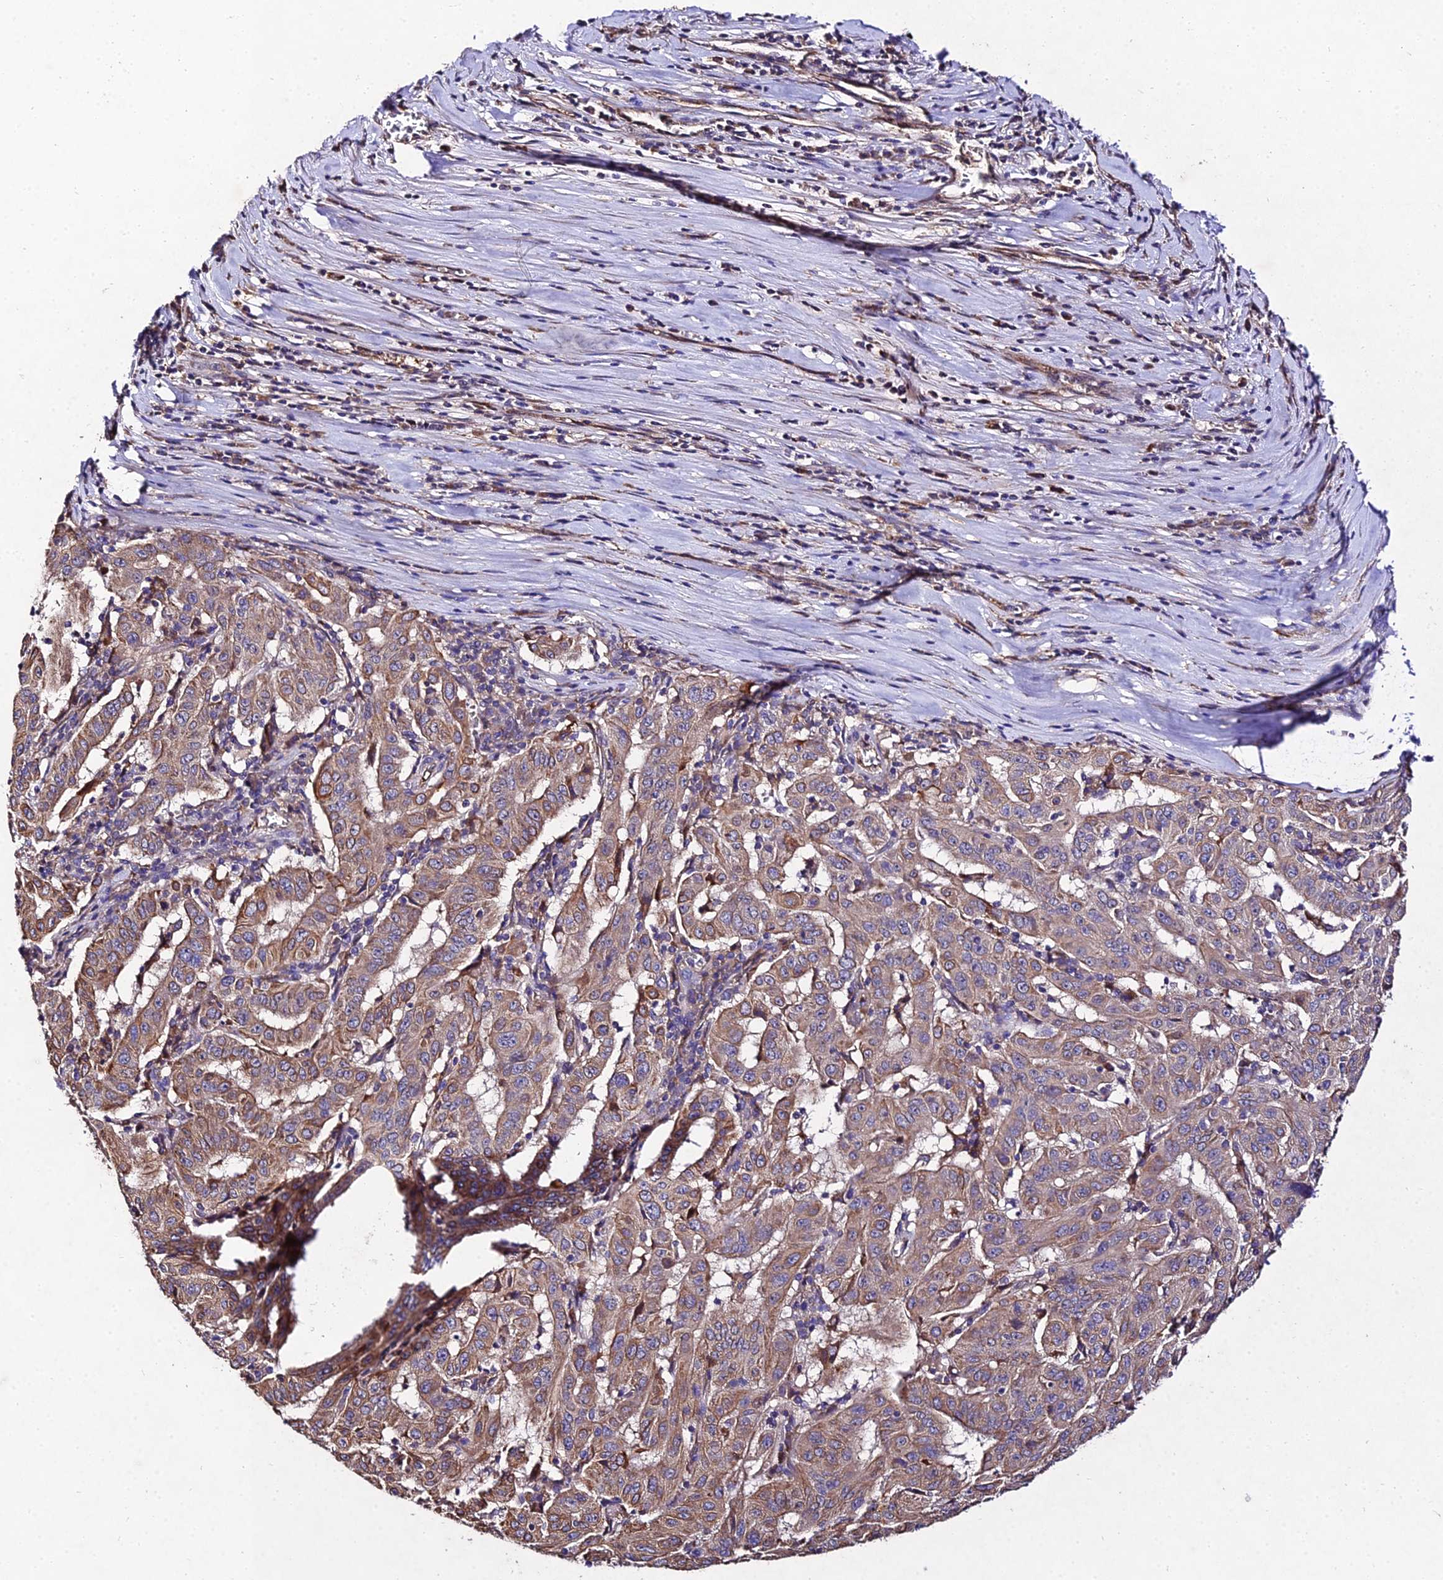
{"staining": {"intensity": "moderate", "quantity": ">75%", "location": "cytoplasmic/membranous"}, "tissue": "pancreatic cancer", "cell_type": "Tumor cells", "image_type": "cancer", "snomed": [{"axis": "morphology", "description": "Adenocarcinoma, NOS"}, {"axis": "topography", "description": "Pancreas"}], "caption": "IHC image of human pancreatic cancer stained for a protein (brown), which displays medium levels of moderate cytoplasmic/membranous positivity in about >75% of tumor cells.", "gene": "AP3M2", "patient": {"sex": "male", "age": 63}}